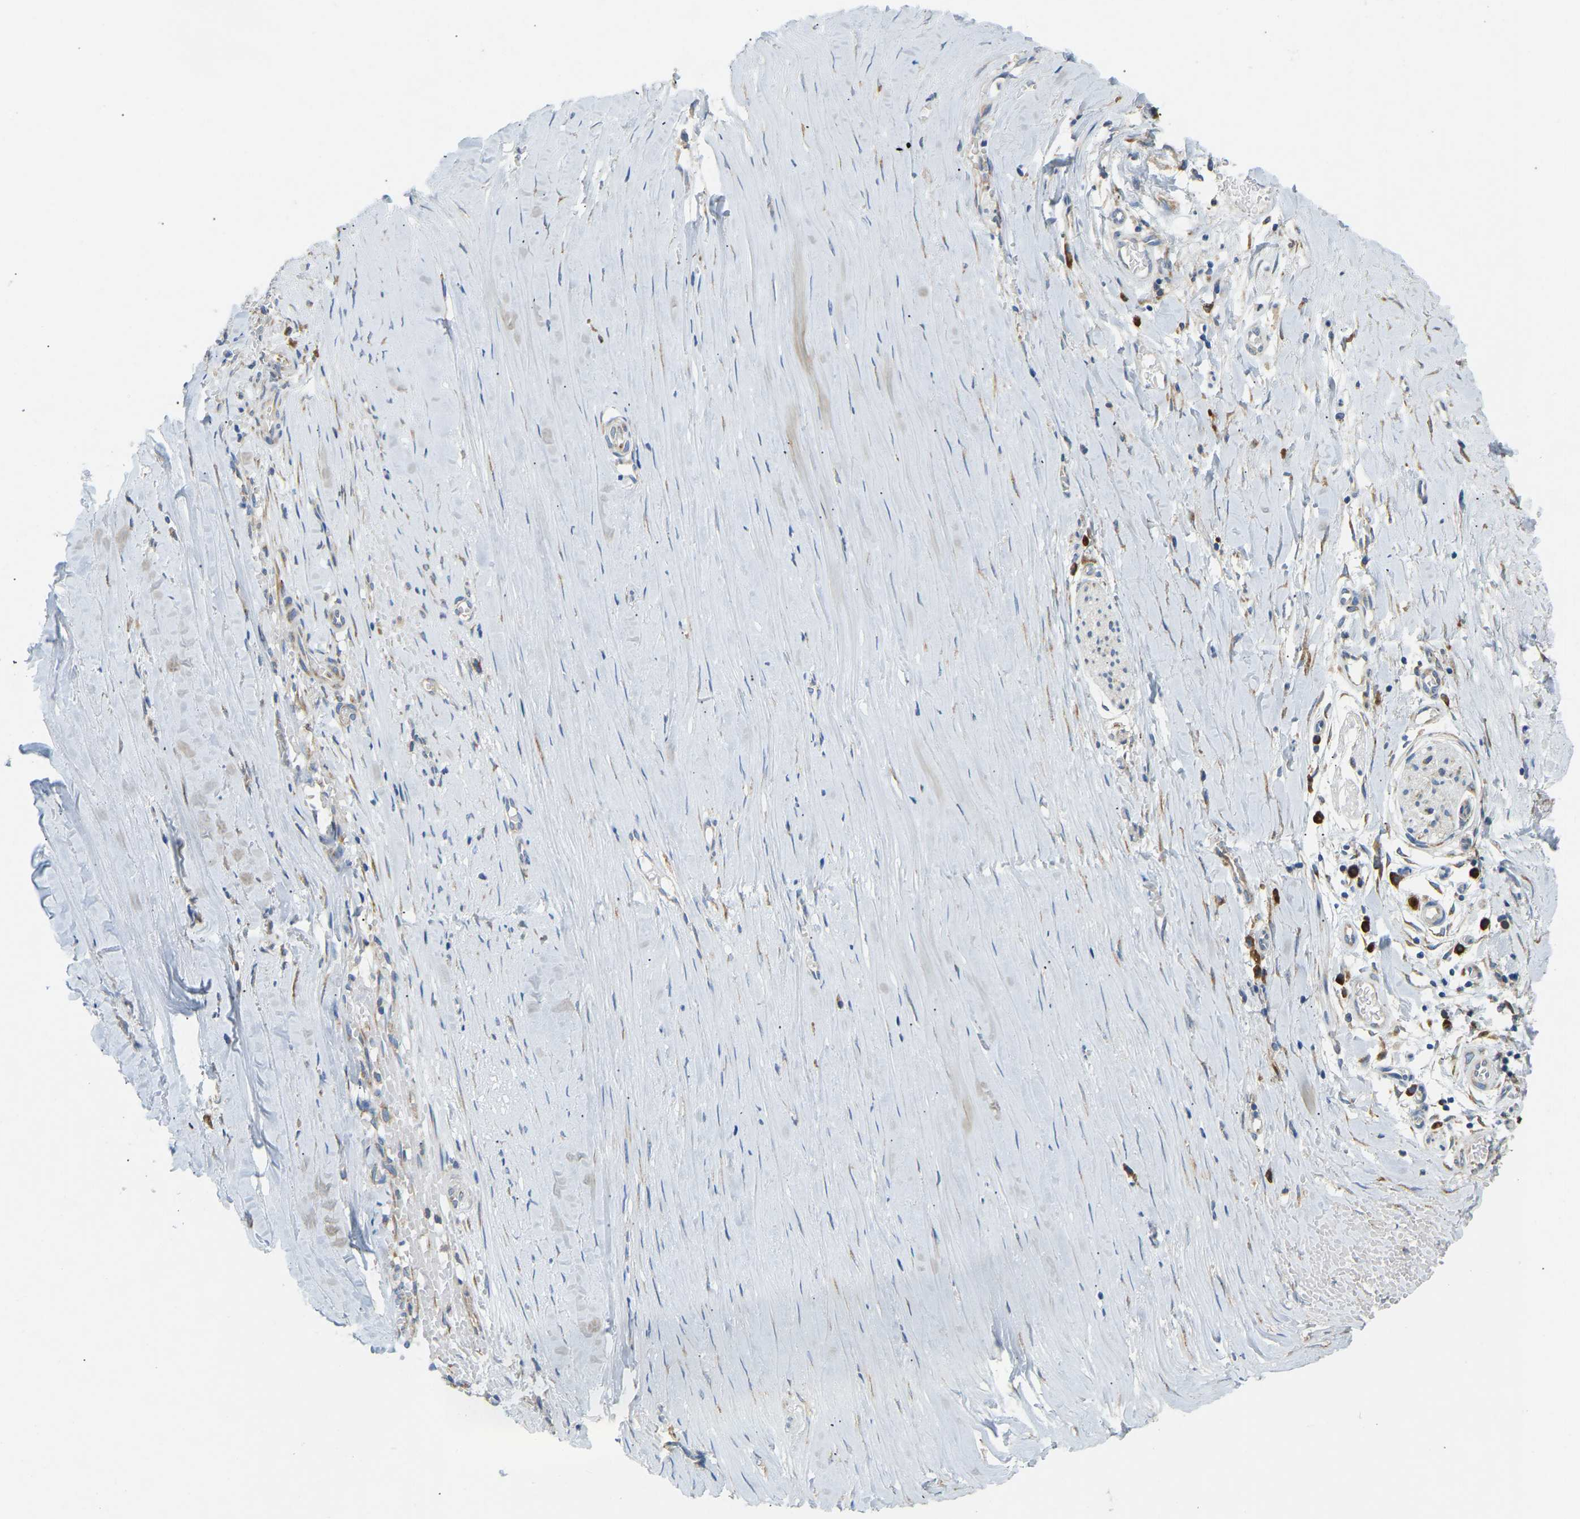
{"staining": {"intensity": "moderate", "quantity": ">75%", "location": "cytoplasmic/membranous"}, "tissue": "liver cancer", "cell_type": "Tumor cells", "image_type": "cancer", "snomed": [{"axis": "morphology", "description": "Cholangiocarcinoma"}, {"axis": "topography", "description": "Liver"}], "caption": "Immunohistochemical staining of cholangiocarcinoma (liver) demonstrates medium levels of moderate cytoplasmic/membranous protein positivity in approximately >75% of tumor cells. The protein of interest is shown in brown color, while the nuclei are stained blue.", "gene": "SND1", "patient": {"sex": "female", "age": 70}}